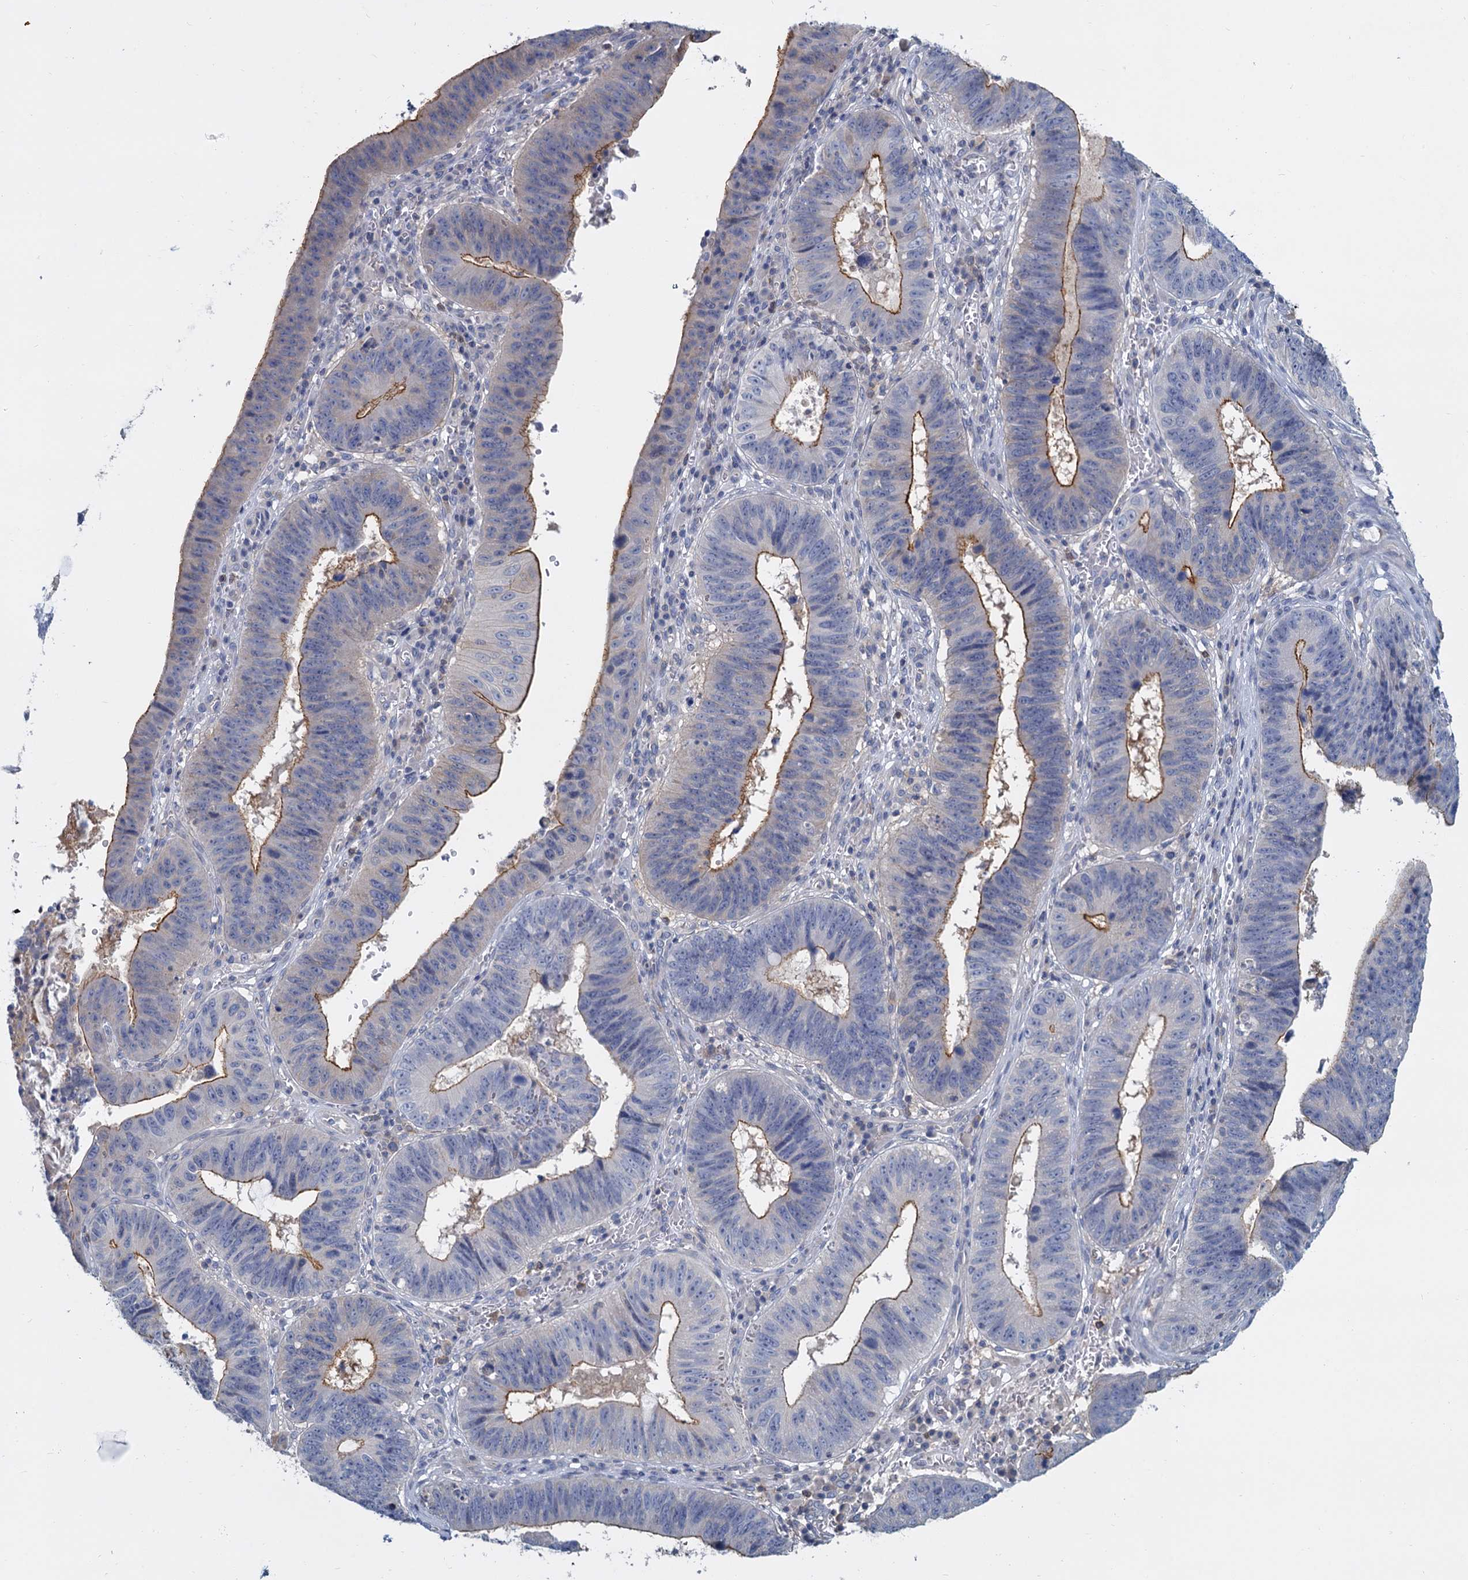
{"staining": {"intensity": "moderate", "quantity": "25%-75%", "location": "cytoplasmic/membranous"}, "tissue": "stomach cancer", "cell_type": "Tumor cells", "image_type": "cancer", "snomed": [{"axis": "morphology", "description": "Adenocarcinoma, NOS"}, {"axis": "topography", "description": "Stomach"}], "caption": "Brown immunohistochemical staining in human stomach cancer displays moderate cytoplasmic/membranous positivity in approximately 25%-75% of tumor cells.", "gene": "ACSM3", "patient": {"sex": "male", "age": 59}}